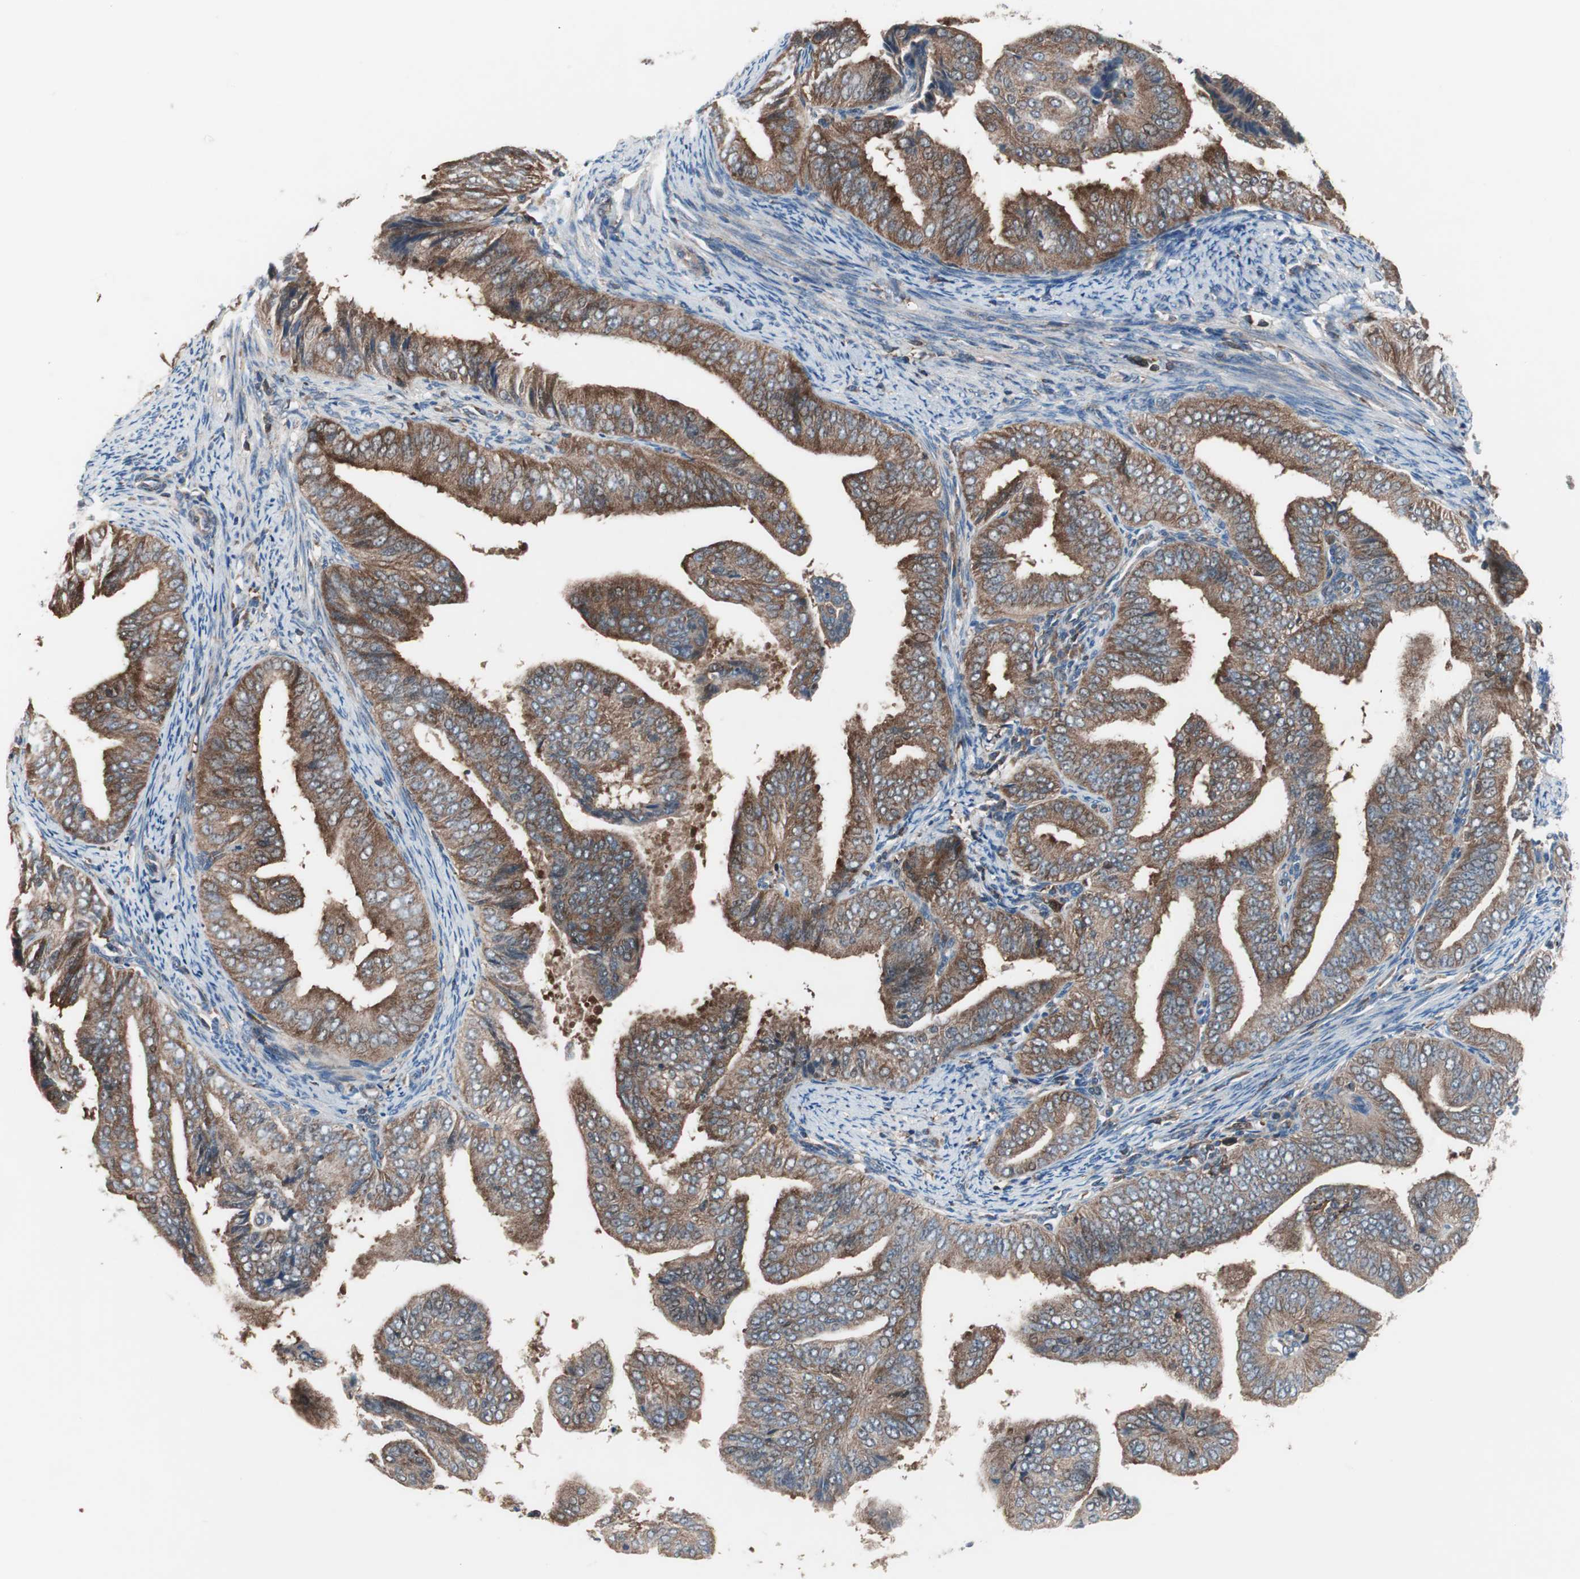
{"staining": {"intensity": "strong", "quantity": ">75%", "location": "cytoplasmic/membranous"}, "tissue": "endometrial cancer", "cell_type": "Tumor cells", "image_type": "cancer", "snomed": [{"axis": "morphology", "description": "Adenocarcinoma, NOS"}, {"axis": "topography", "description": "Endometrium"}], "caption": "Immunohistochemistry (IHC) of endometrial cancer reveals high levels of strong cytoplasmic/membranous positivity in approximately >75% of tumor cells.", "gene": "PIK3R1", "patient": {"sex": "female", "age": 58}}